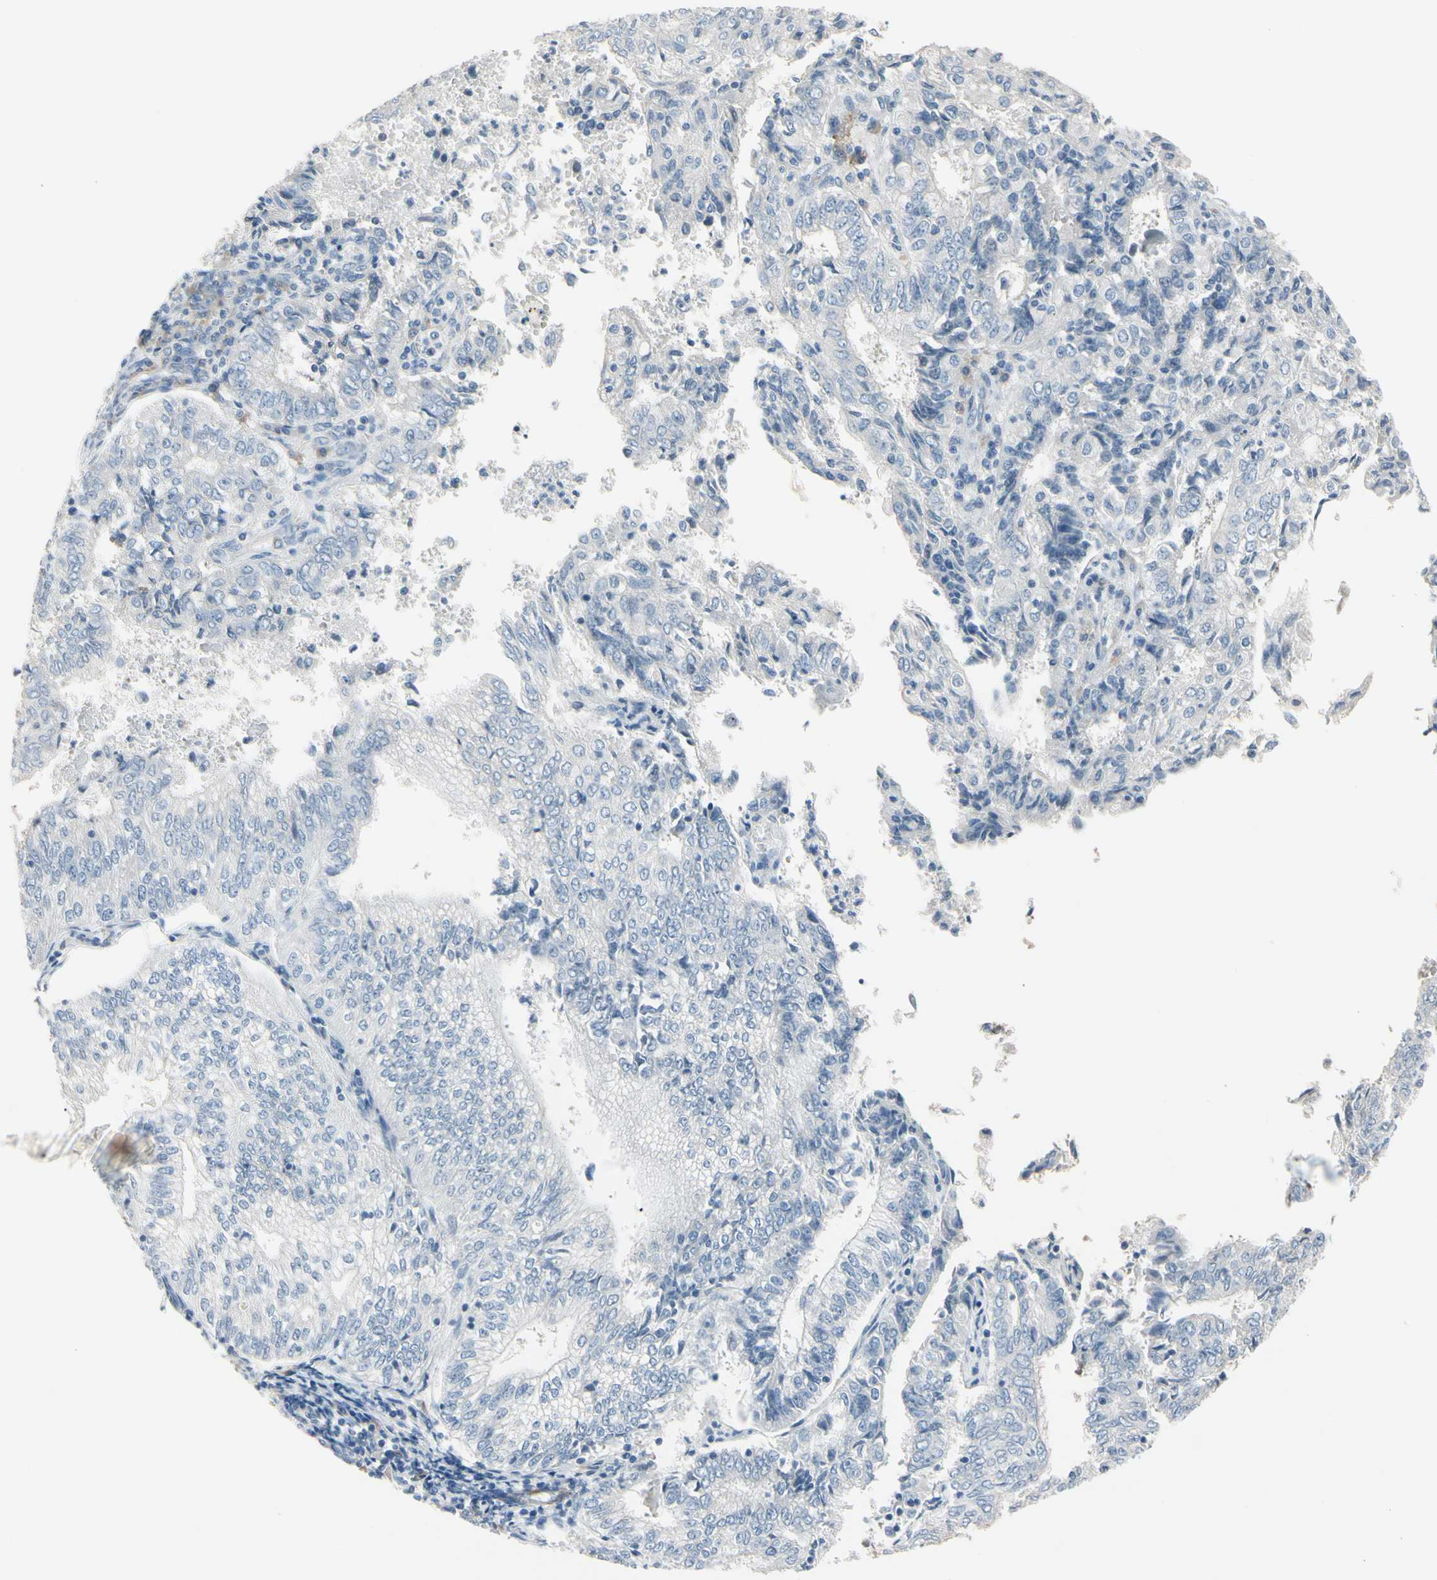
{"staining": {"intensity": "negative", "quantity": "none", "location": "none"}, "tissue": "endometrial cancer", "cell_type": "Tumor cells", "image_type": "cancer", "snomed": [{"axis": "morphology", "description": "Adenocarcinoma, NOS"}, {"axis": "topography", "description": "Endometrium"}], "caption": "Adenocarcinoma (endometrial) was stained to show a protein in brown. There is no significant staining in tumor cells. (Immunohistochemistry (ihc), brightfield microscopy, high magnification).", "gene": "MAP2", "patient": {"sex": "female", "age": 69}}